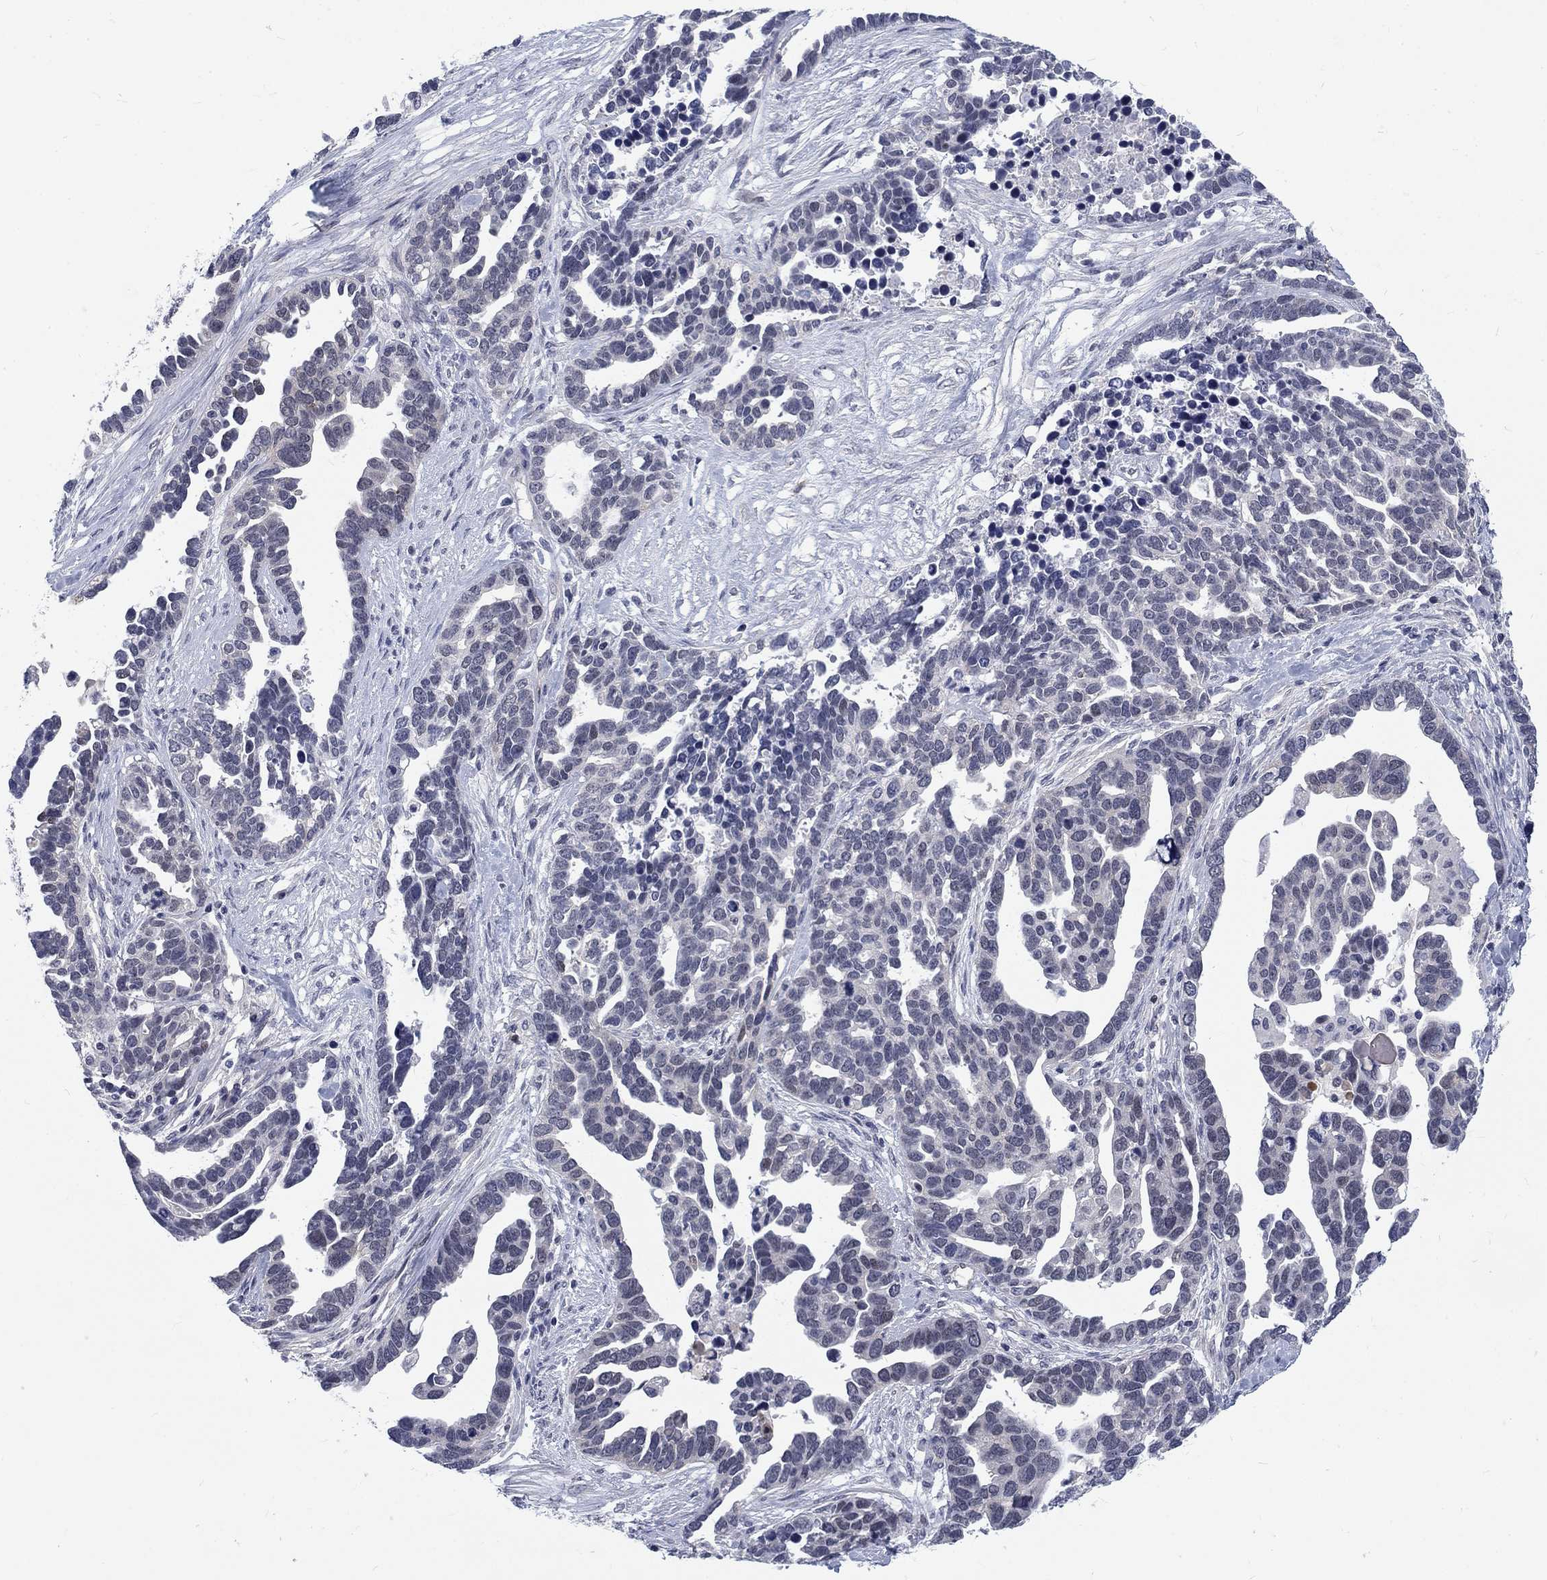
{"staining": {"intensity": "negative", "quantity": "none", "location": "none"}, "tissue": "ovarian cancer", "cell_type": "Tumor cells", "image_type": "cancer", "snomed": [{"axis": "morphology", "description": "Cystadenocarcinoma, serous, NOS"}, {"axis": "topography", "description": "Ovary"}], "caption": "This is a micrograph of immunohistochemistry staining of serous cystadenocarcinoma (ovarian), which shows no positivity in tumor cells. Nuclei are stained in blue.", "gene": "PHKA1", "patient": {"sex": "female", "age": 54}}